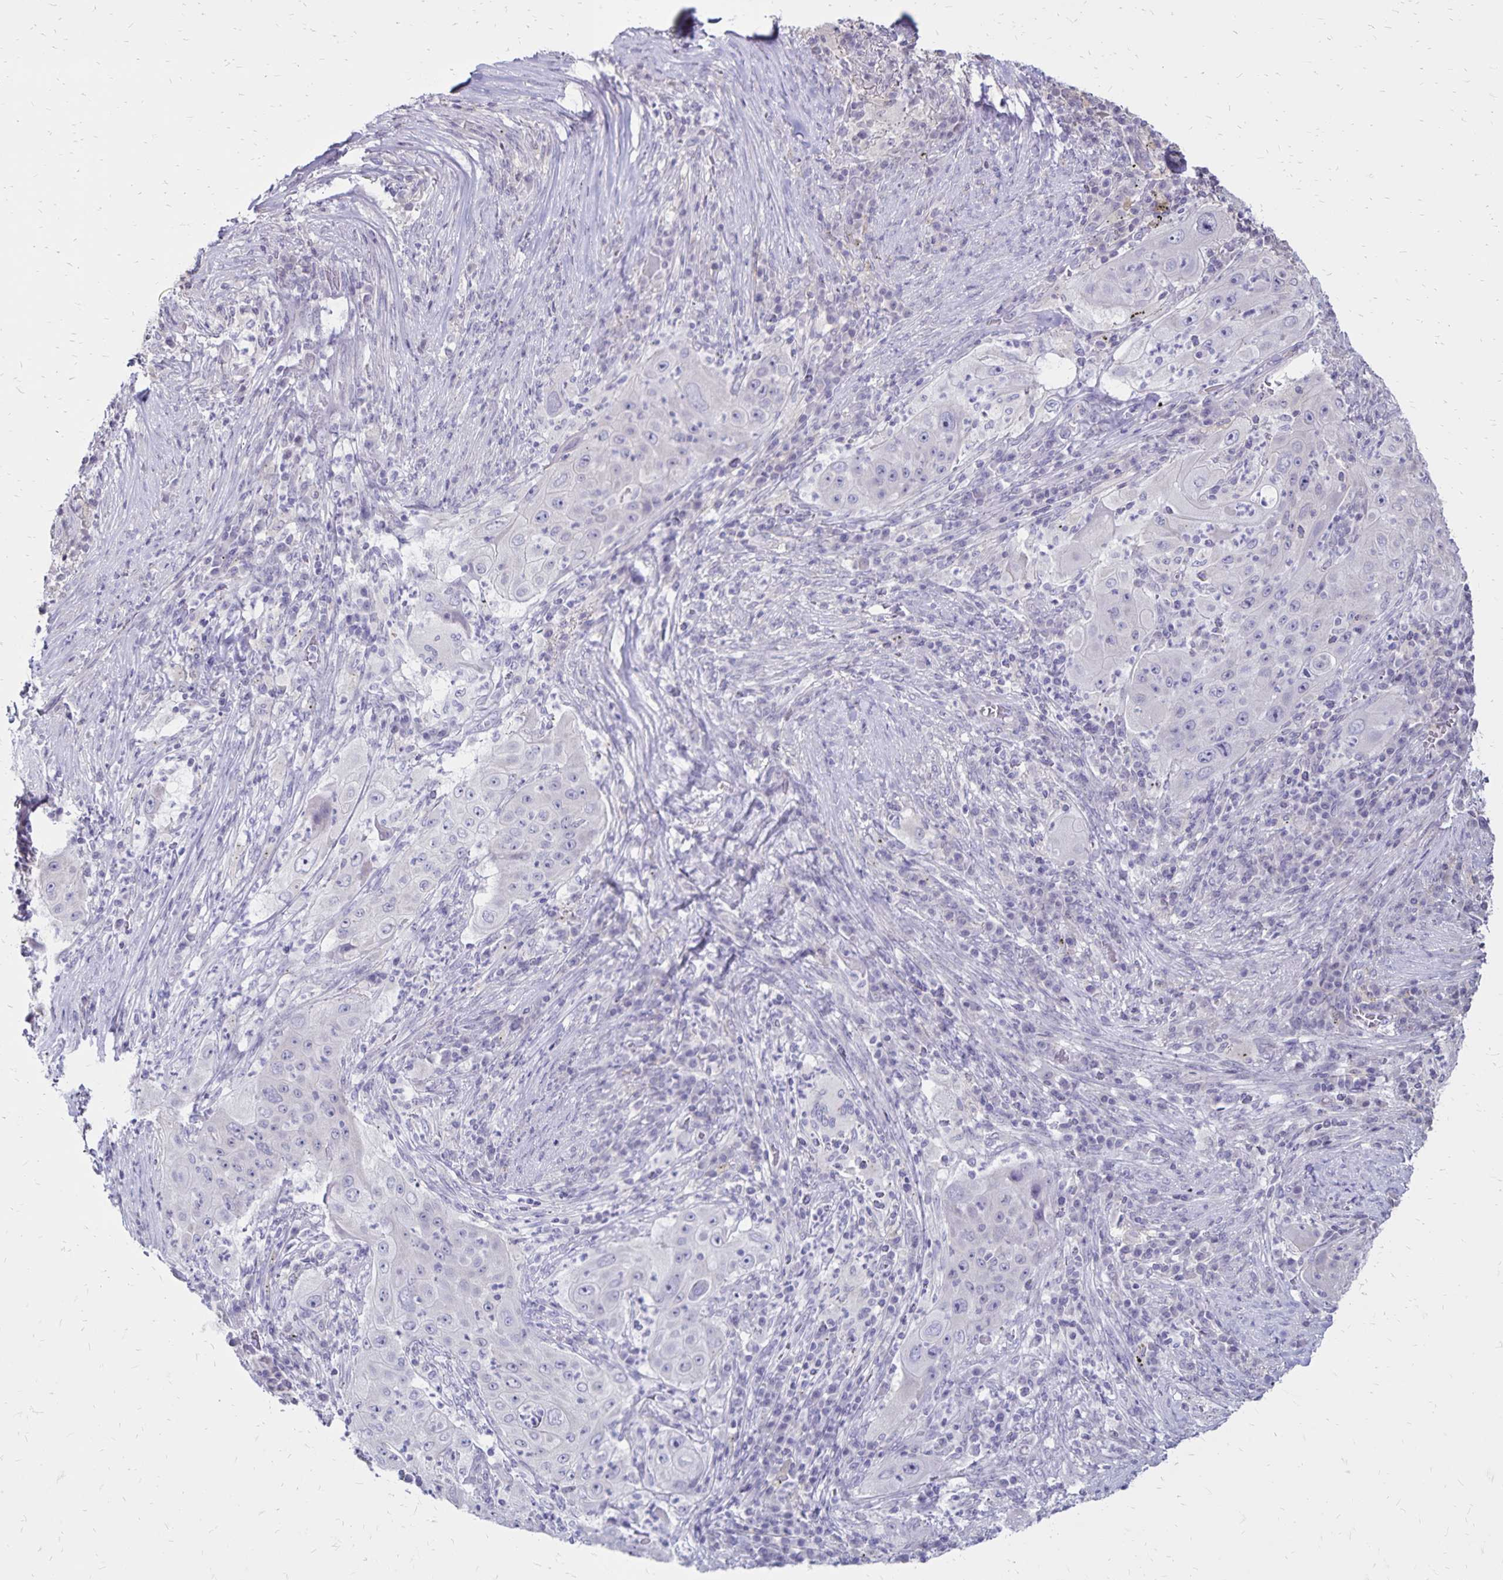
{"staining": {"intensity": "negative", "quantity": "none", "location": "none"}, "tissue": "lung cancer", "cell_type": "Tumor cells", "image_type": "cancer", "snomed": [{"axis": "morphology", "description": "Squamous cell carcinoma, NOS"}, {"axis": "topography", "description": "Lung"}], "caption": "Immunohistochemistry (IHC) micrograph of neoplastic tissue: human lung cancer stained with DAB (3,3'-diaminobenzidine) exhibits no significant protein expression in tumor cells. (DAB IHC with hematoxylin counter stain).", "gene": "SH3GL3", "patient": {"sex": "female", "age": 59}}